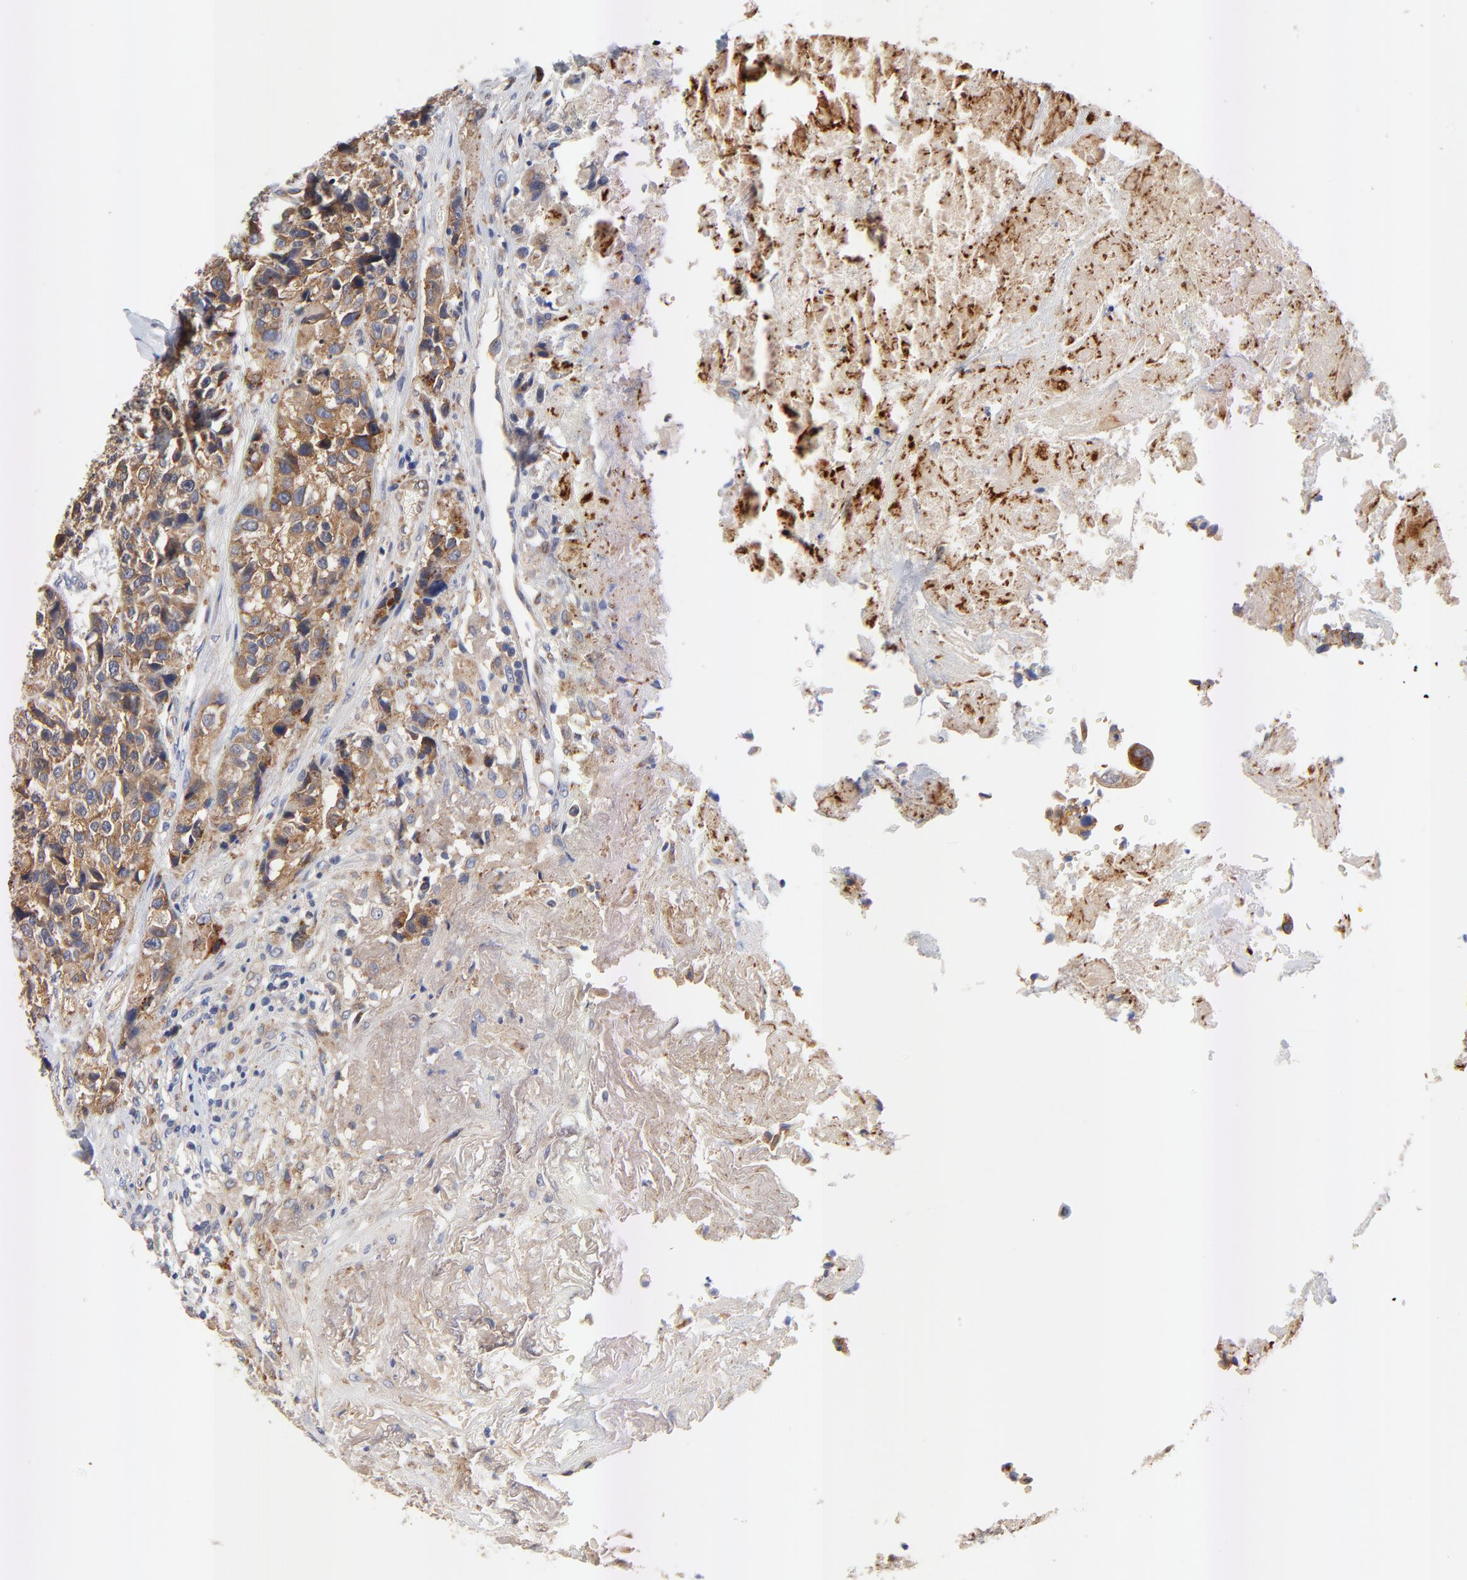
{"staining": {"intensity": "moderate", "quantity": ">75%", "location": "cytoplasmic/membranous"}, "tissue": "urothelial cancer", "cell_type": "Tumor cells", "image_type": "cancer", "snomed": [{"axis": "morphology", "description": "Urothelial carcinoma, High grade"}, {"axis": "topography", "description": "Urinary bladder"}], "caption": "The photomicrograph reveals immunohistochemical staining of urothelial carcinoma (high-grade). There is moderate cytoplasmic/membranous positivity is identified in about >75% of tumor cells.", "gene": "FBXL2", "patient": {"sex": "female", "age": 81}}